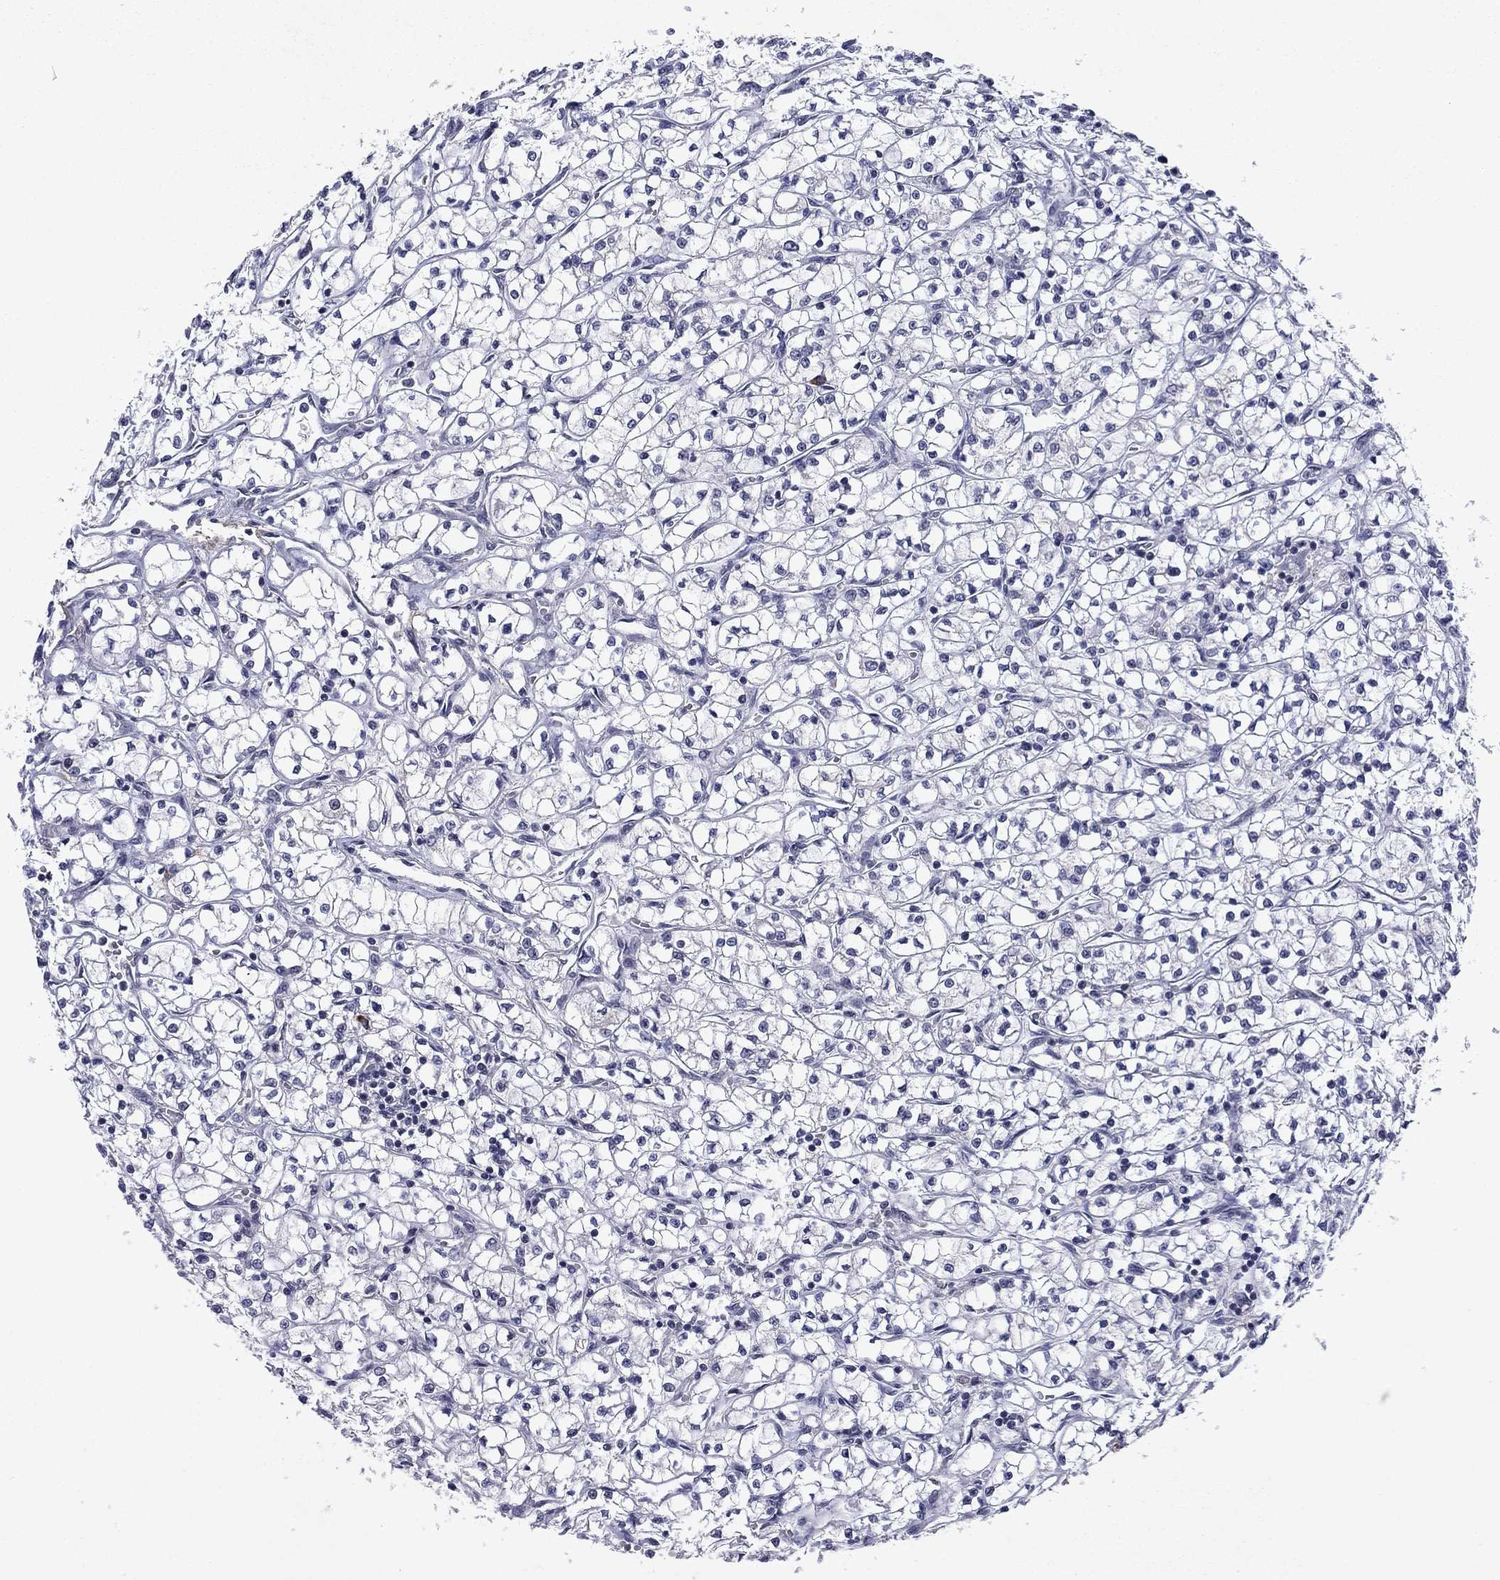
{"staining": {"intensity": "negative", "quantity": "none", "location": "none"}, "tissue": "renal cancer", "cell_type": "Tumor cells", "image_type": "cancer", "snomed": [{"axis": "morphology", "description": "Adenocarcinoma, NOS"}, {"axis": "topography", "description": "Kidney"}], "caption": "This is an IHC photomicrograph of human renal adenocarcinoma. There is no positivity in tumor cells.", "gene": "ECM1", "patient": {"sex": "female", "age": 64}}